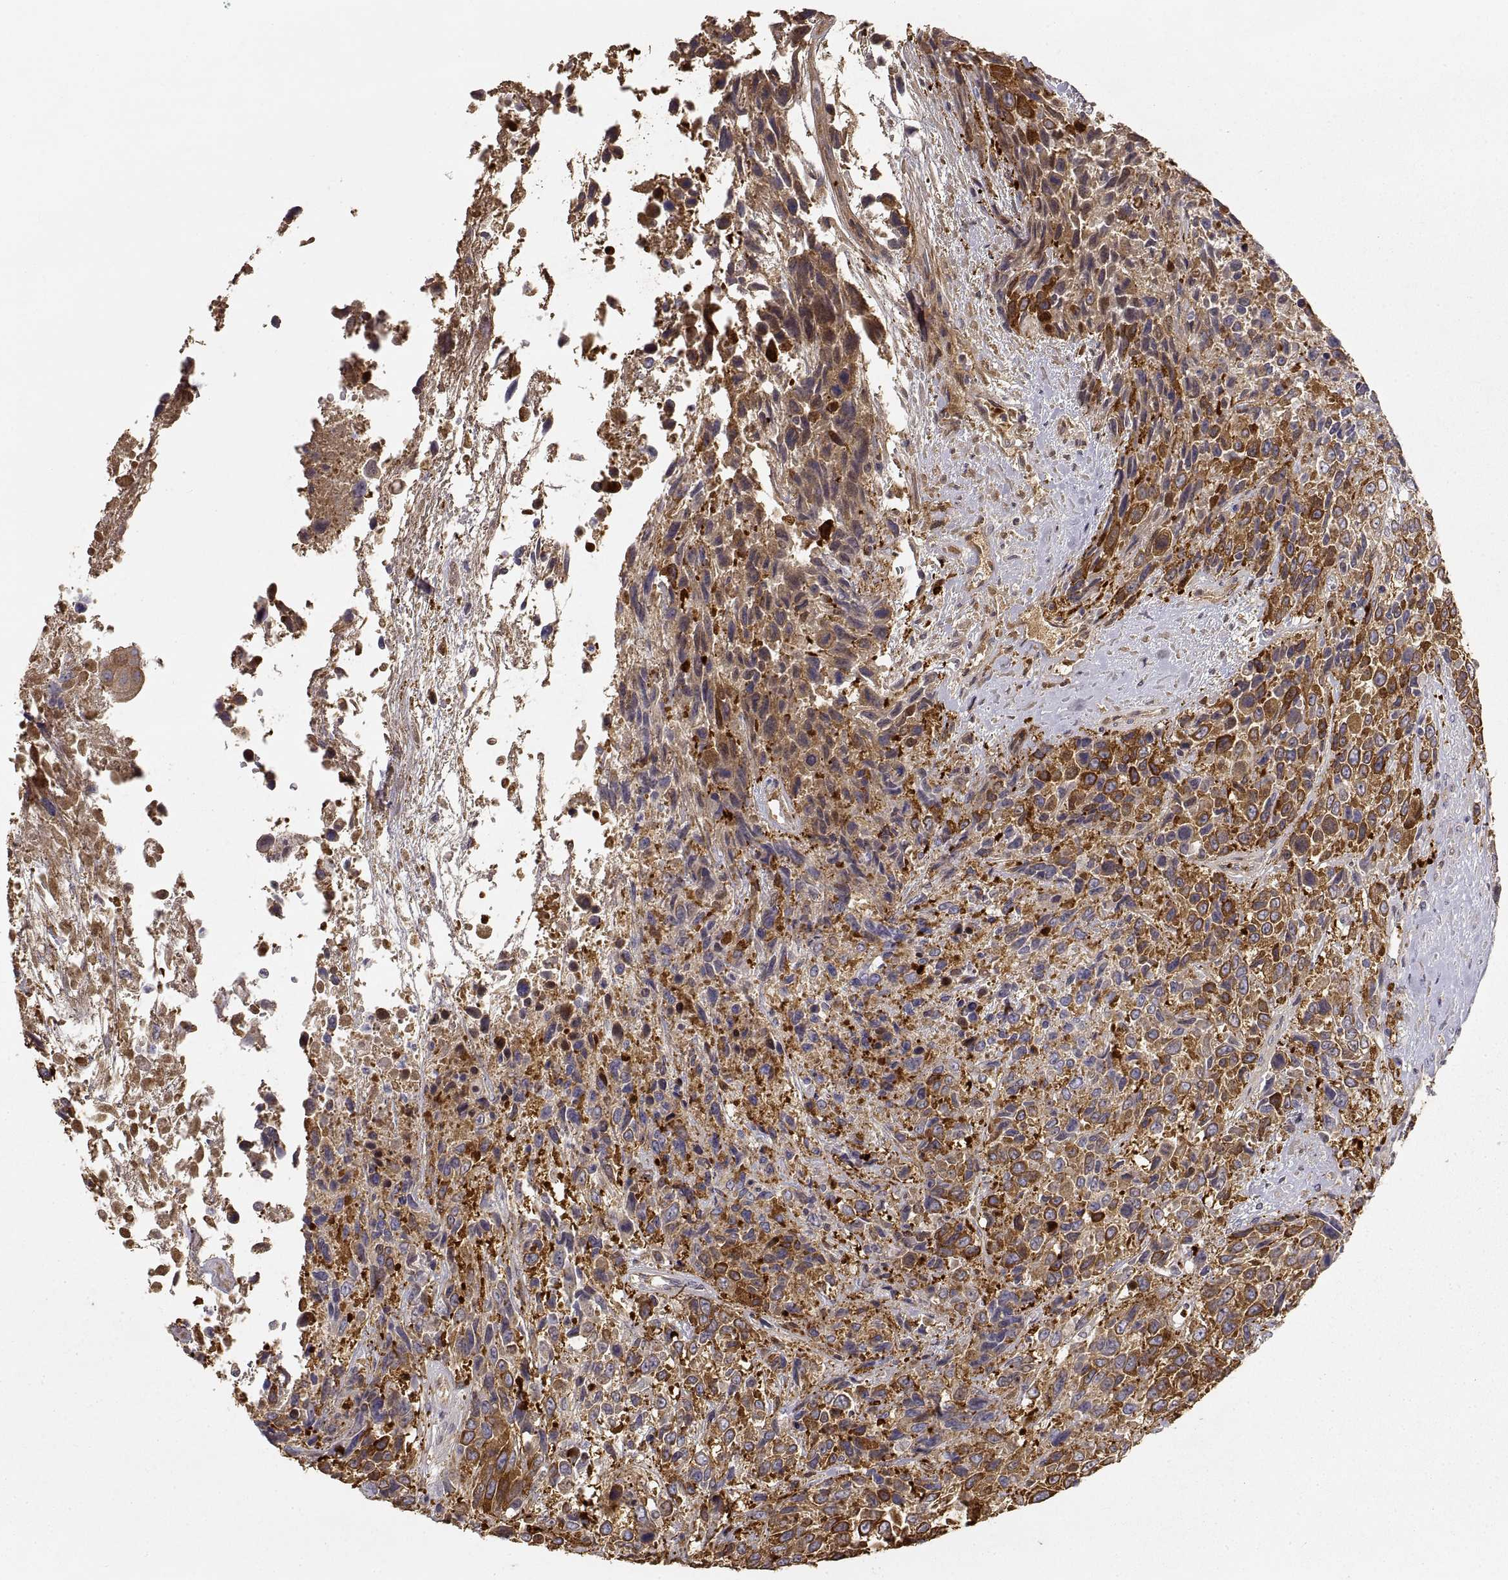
{"staining": {"intensity": "strong", "quantity": "25%-75%", "location": "cytoplasmic/membranous"}, "tissue": "urothelial cancer", "cell_type": "Tumor cells", "image_type": "cancer", "snomed": [{"axis": "morphology", "description": "Urothelial carcinoma, High grade"}, {"axis": "topography", "description": "Urinary bladder"}], "caption": "Immunohistochemical staining of urothelial cancer reveals high levels of strong cytoplasmic/membranous staining in about 25%-75% of tumor cells. The staining is performed using DAB brown chromogen to label protein expression. The nuclei are counter-stained blue using hematoxylin.", "gene": "HSP90AB1", "patient": {"sex": "female", "age": 70}}